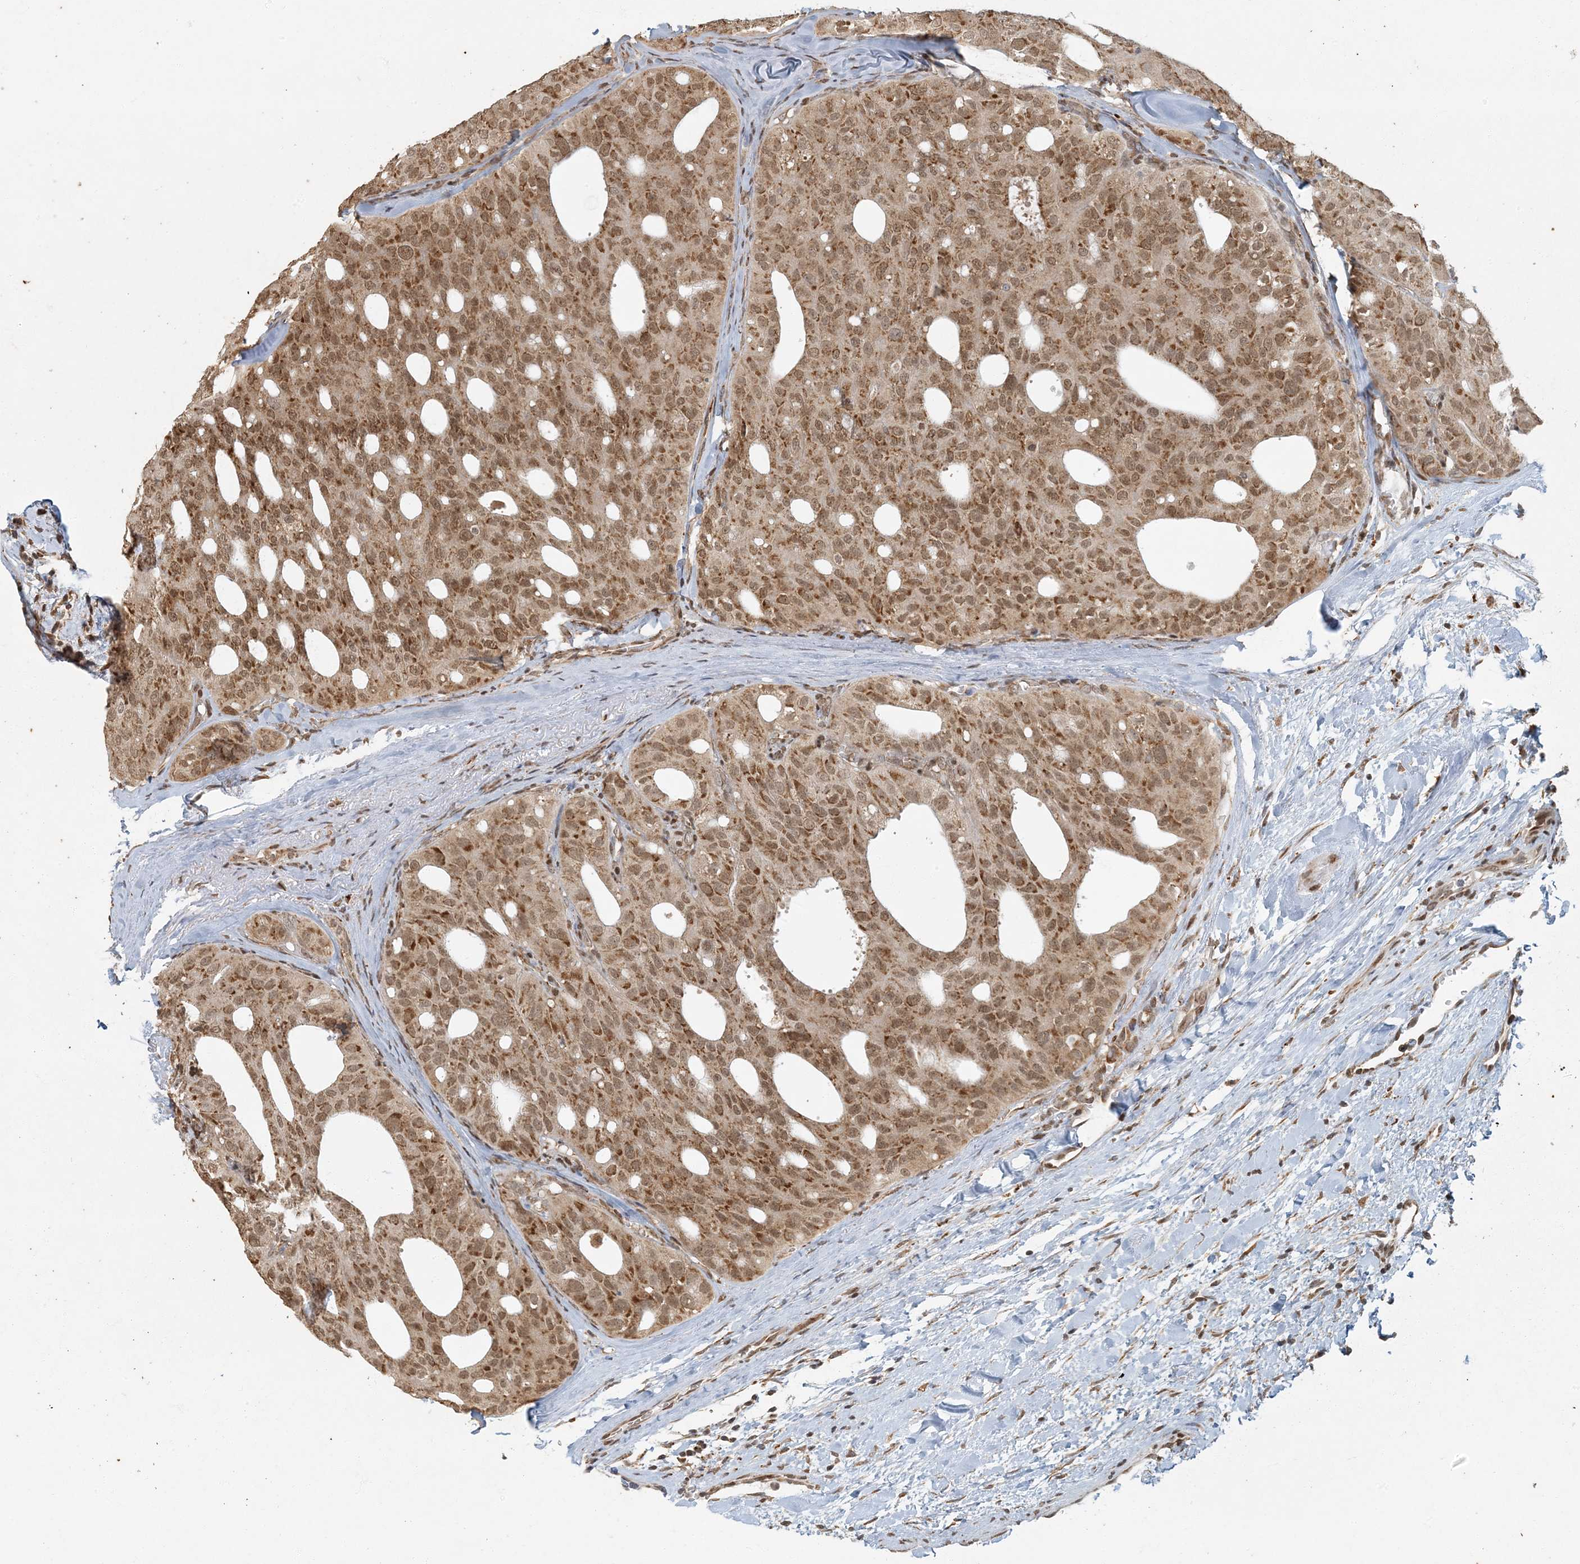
{"staining": {"intensity": "moderate", "quantity": ">75%", "location": "cytoplasmic/membranous,nuclear"}, "tissue": "thyroid cancer", "cell_type": "Tumor cells", "image_type": "cancer", "snomed": [{"axis": "morphology", "description": "Follicular adenoma carcinoma, NOS"}, {"axis": "topography", "description": "Thyroid gland"}], "caption": "Tumor cells reveal medium levels of moderate cytoplasmic/membranous and nuclear positivity in about >75% of cells in human thyroid cancer (follicular adenoma carcinoma).", "gene": "AK9", "patient": {"sex": "male", "age": 75}}